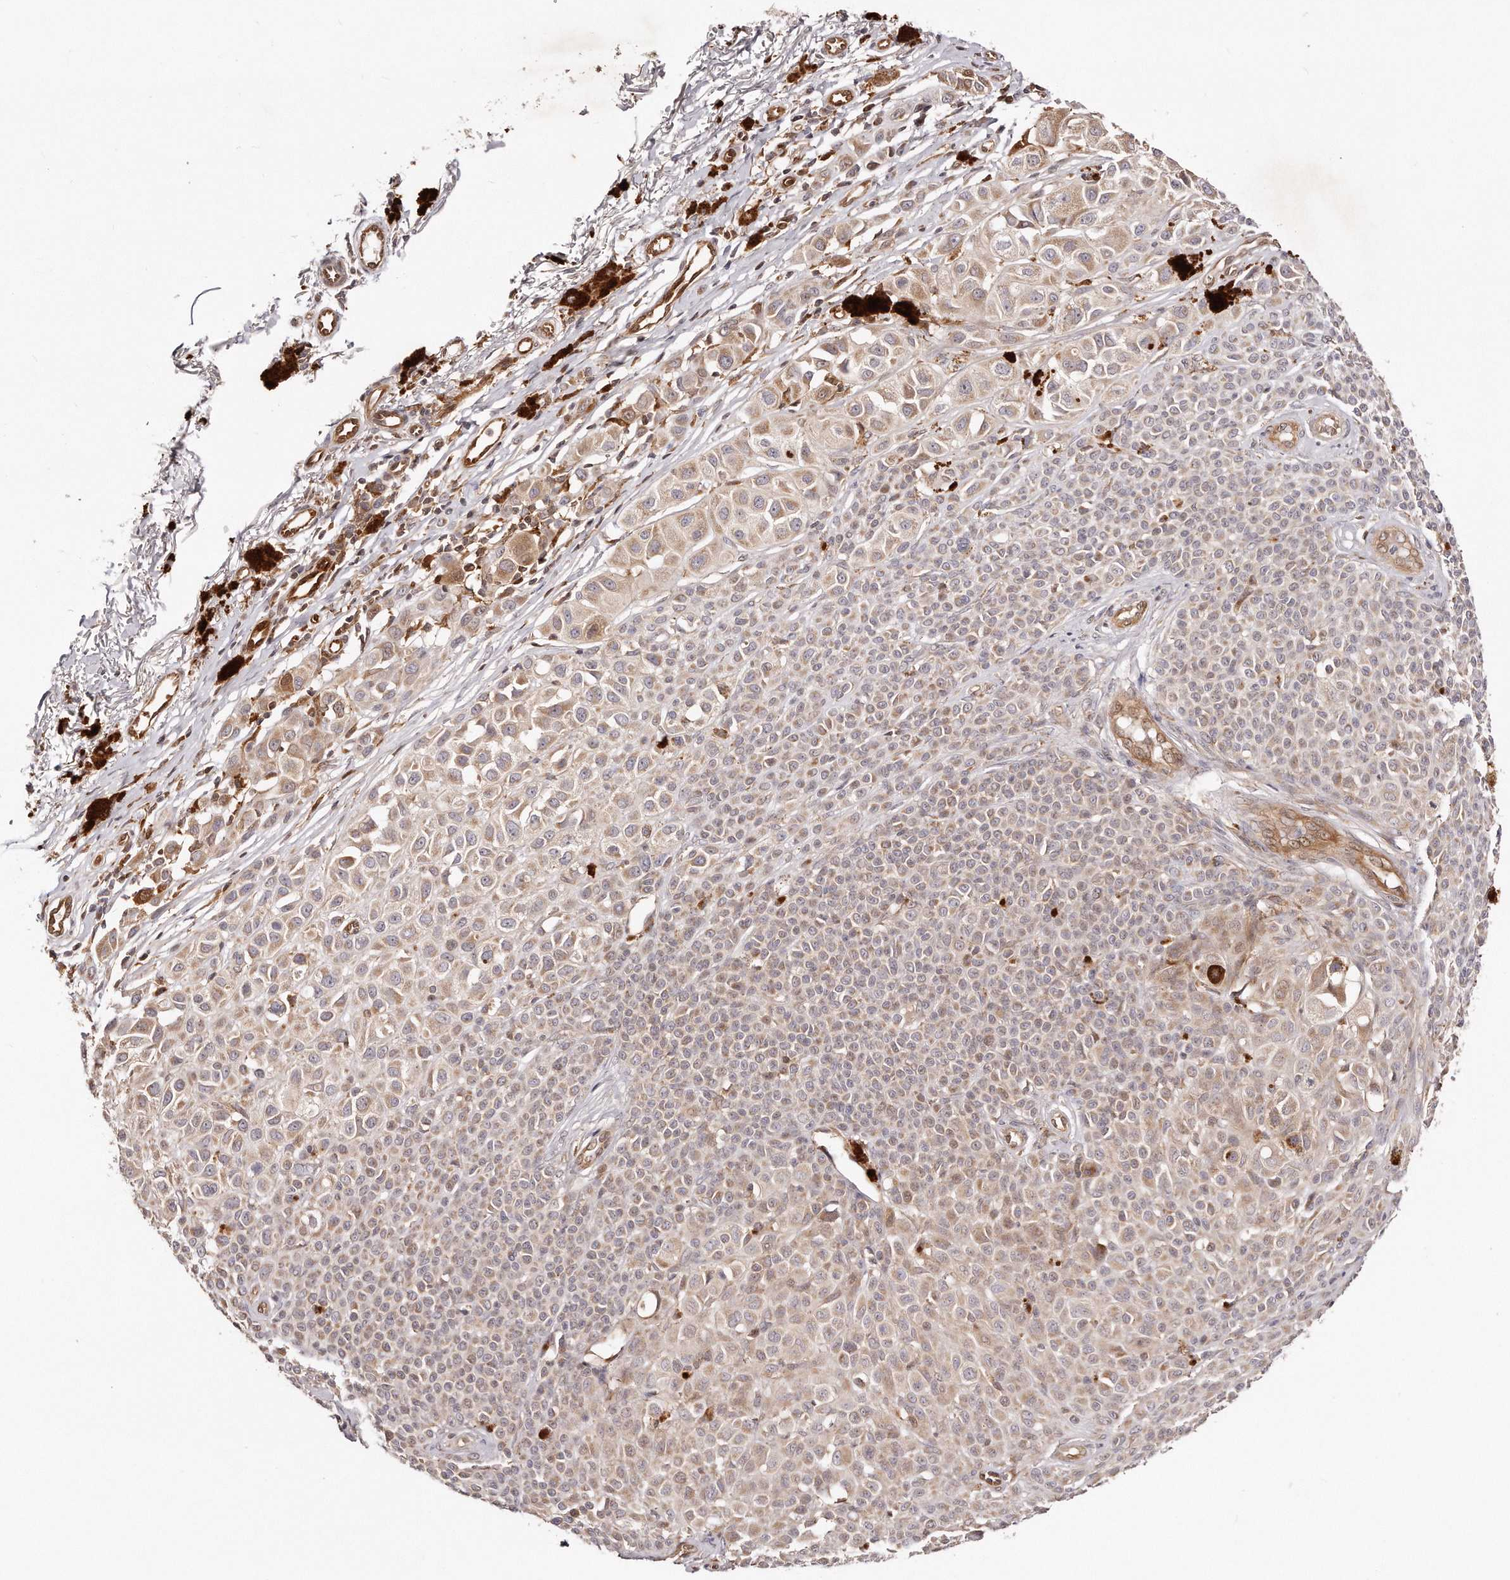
{"staining": {"intensity": "weak", "quantity": ">75%", "location": "cytoplasmic/membranous"}, "tissue": "melanoma", "cell_type": "Tumor cells", "image_type": "cancer", "snomed": [{"axis": "morphology", "description": "Malignant melanoma, NOS"}, {"axis": "topography", "description": "Skin of leg"}], "caption": "The immunohistochemical stain labels weak cytoplasmic/membranous positivity in tumor cells of melanoma tissue.", "gene": "GBP4", "patient": {"sex": "female", "age": 72}}